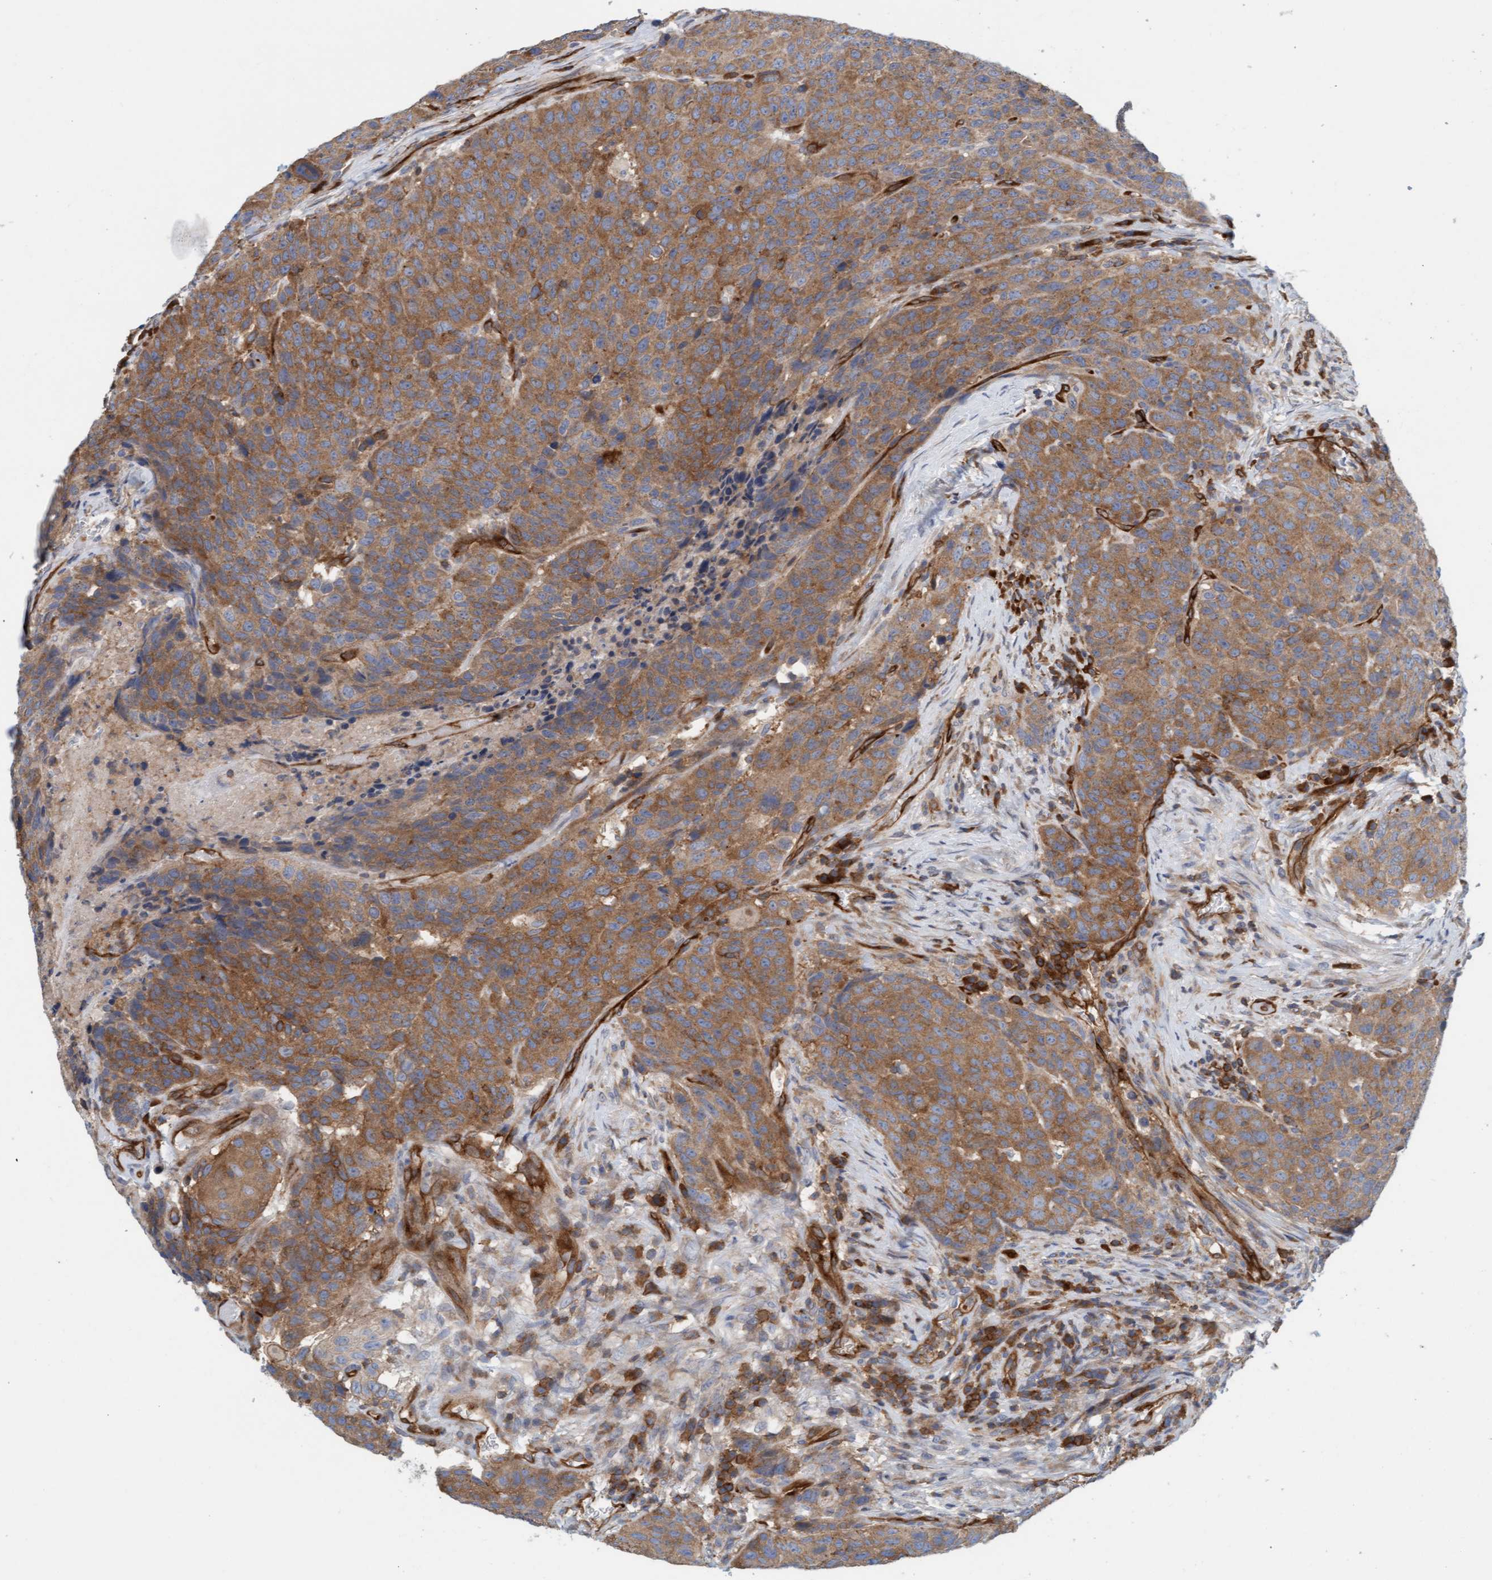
{"staining": {"intensity": "moderate", "quantity": ">75%", "location": "cytoplasmic/membranous"}, "tissue": "head and neck cancer", "cell_type": "Tumor cells", "image_type": "cancer", "snomed": [{"axis": "morphology", "description": "Squamous cell carcinoma, NOS"}, {"axis": "topography", "description": "Head-Neck"}], "caption": "Immunohistochemical staining of head and neck cancer (squamous cell carcinoma) reveals moderate cytoplasmic/membranous protein expression in approximately >75% of tumor cells. Using DAB (3,3'-diaminobenzidine) (brown) and hematoxylin (blue) stains, captured at high magnification using brightfield microscopy.", "gene": "PRKD2", "patient": {"sex": "male", "age": 66}}